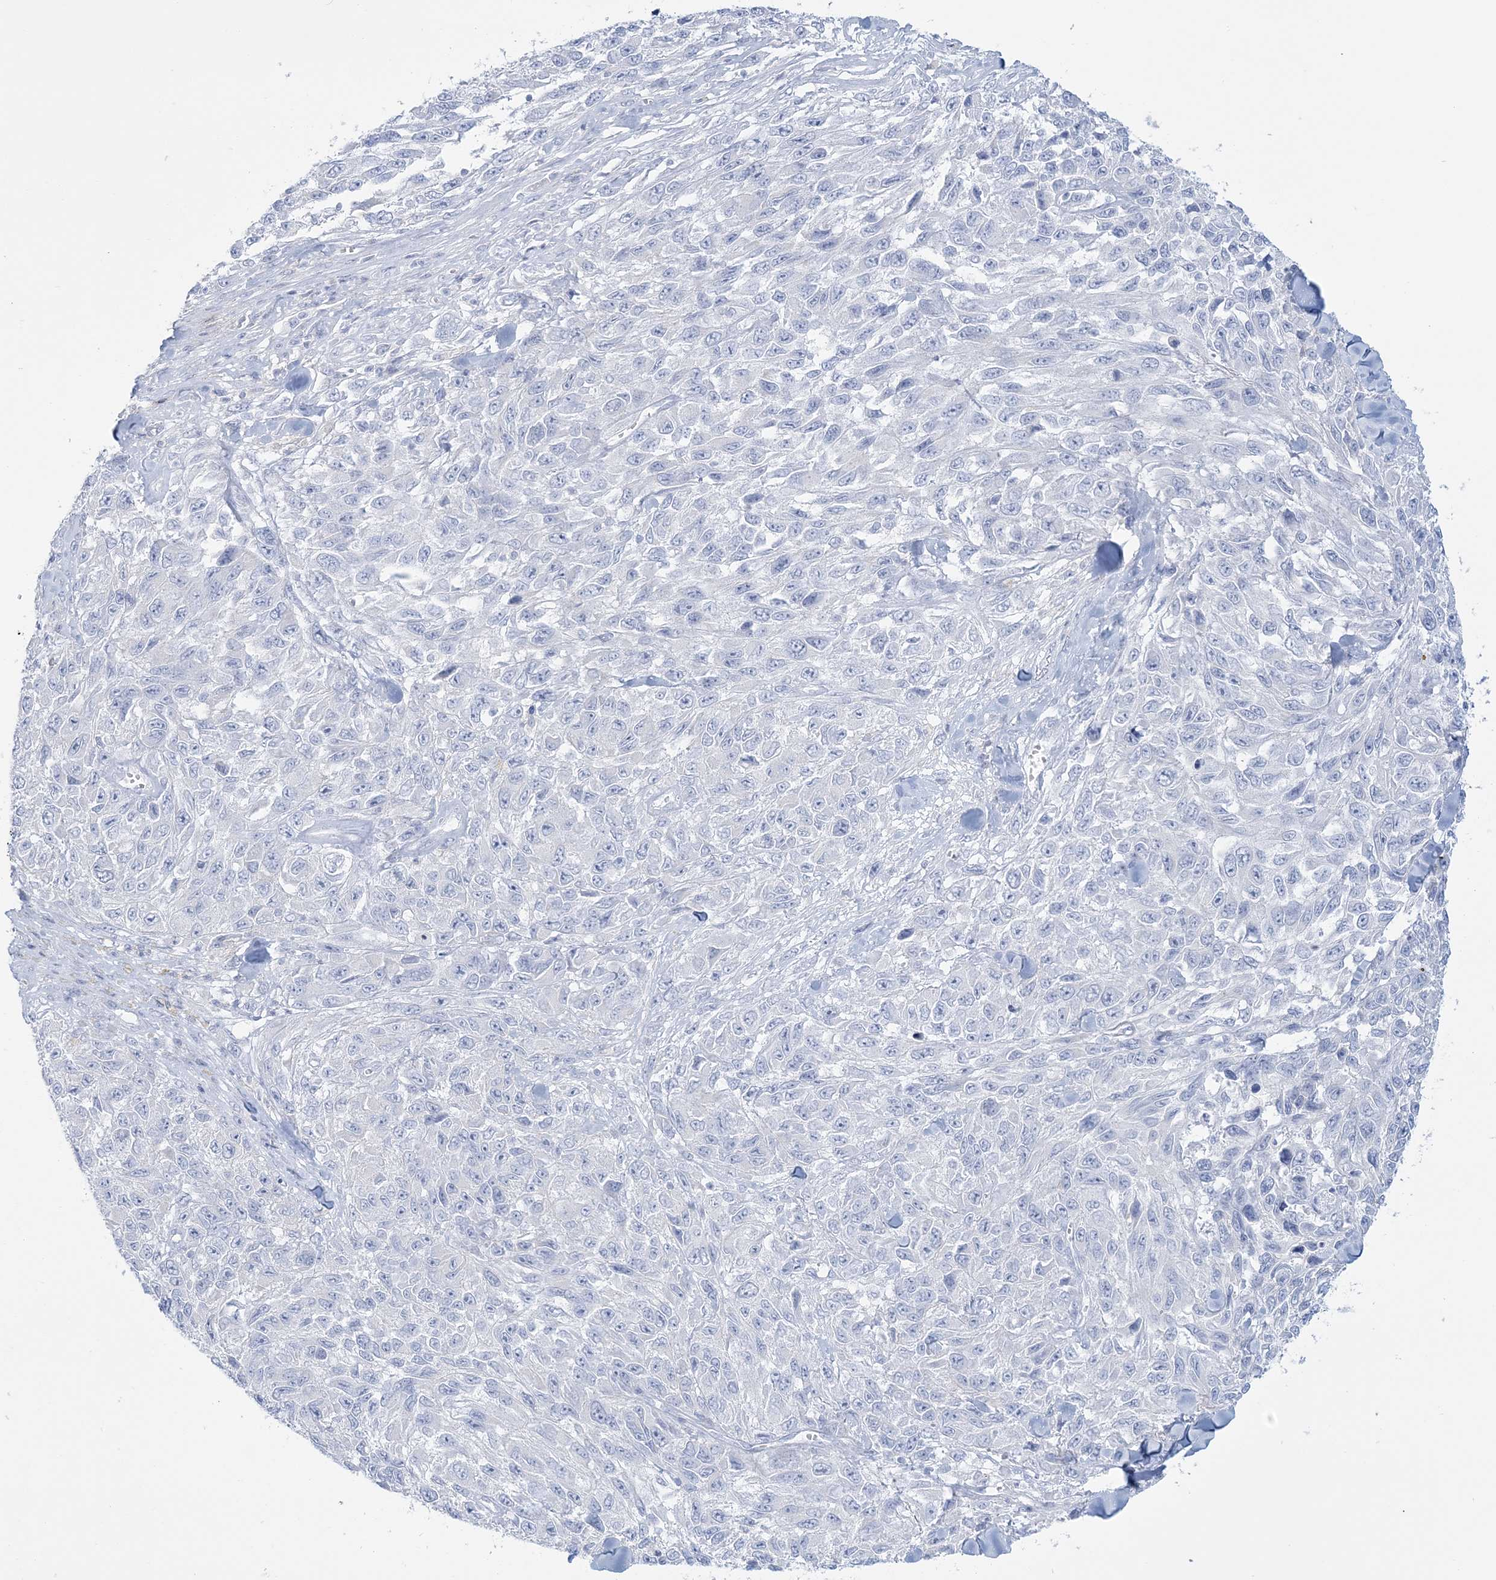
{"staining": {"intensity": "negative", "quantity": "none", "location": "none"}, "tissue": "melanoma", "cell_type": "Tumor cells", "image_type": "cancer", "snomed": [{"axis": "morphology", "description": "Malignant melanoma, NOS"}, {"axis": "topography", "description": "Skin"}], "caption": "Human malignant melanoma stained for a protein using immunohistochemistry (IHC) demonstrates no expression in tumor cells.", "gene": "ADGB", "patient": {"sex": "female", "age": 96}}